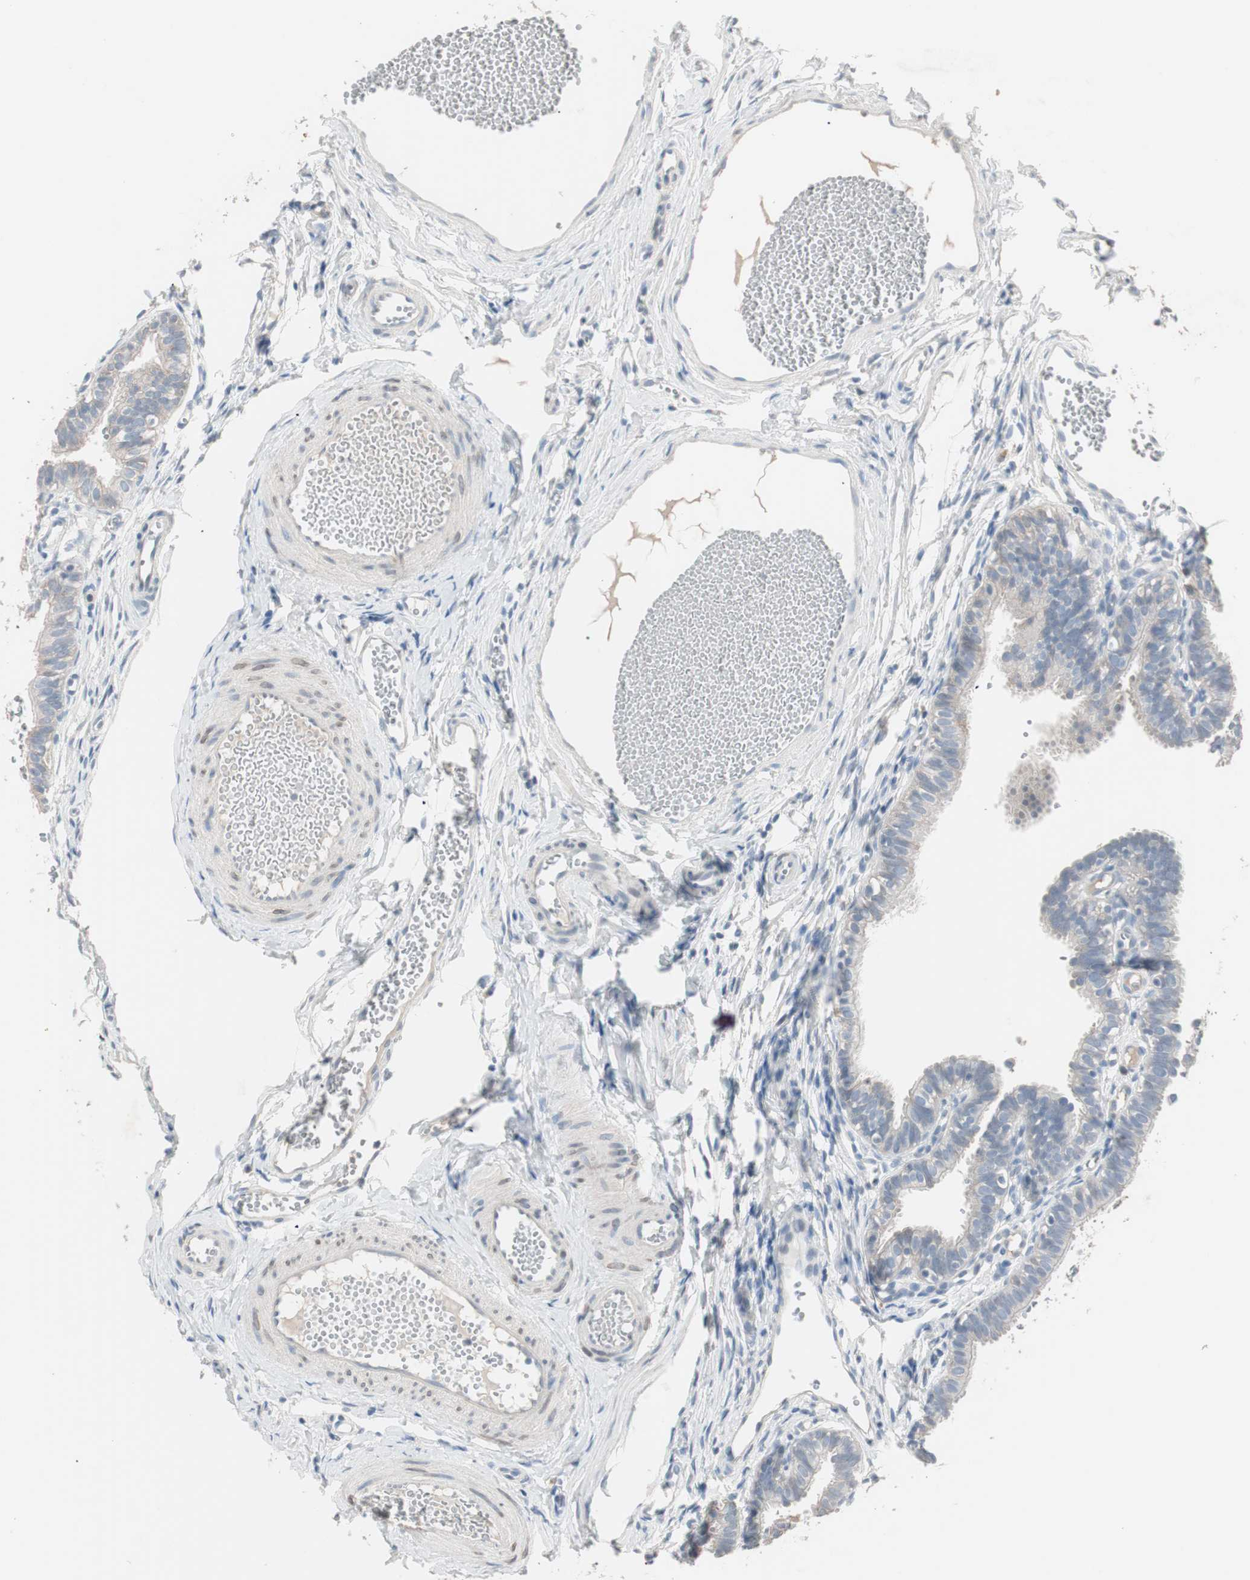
{"staining": {"intensity": "weak", "quantity": "25%-75%", "location": "cytoplasmic/membranous"}, "tissue": "fallopian tube", "cell_type": "Glandular cells", "image_type": "normal", "snomed": [{"axis": "morphology", "description": "Normal tissue, NOS"}, {"axis": "topography", "description": "Fallopian tube"}, {"axis": "topography", "description": "Placenta"}], "caption": "Glandular cells display low levels of weak cytoplasmic/membranous staining in about 25%-75% of cells in benign human fallopian tube.", "gene": "KHK", "patient": {"sex": "female", "age": 34}}